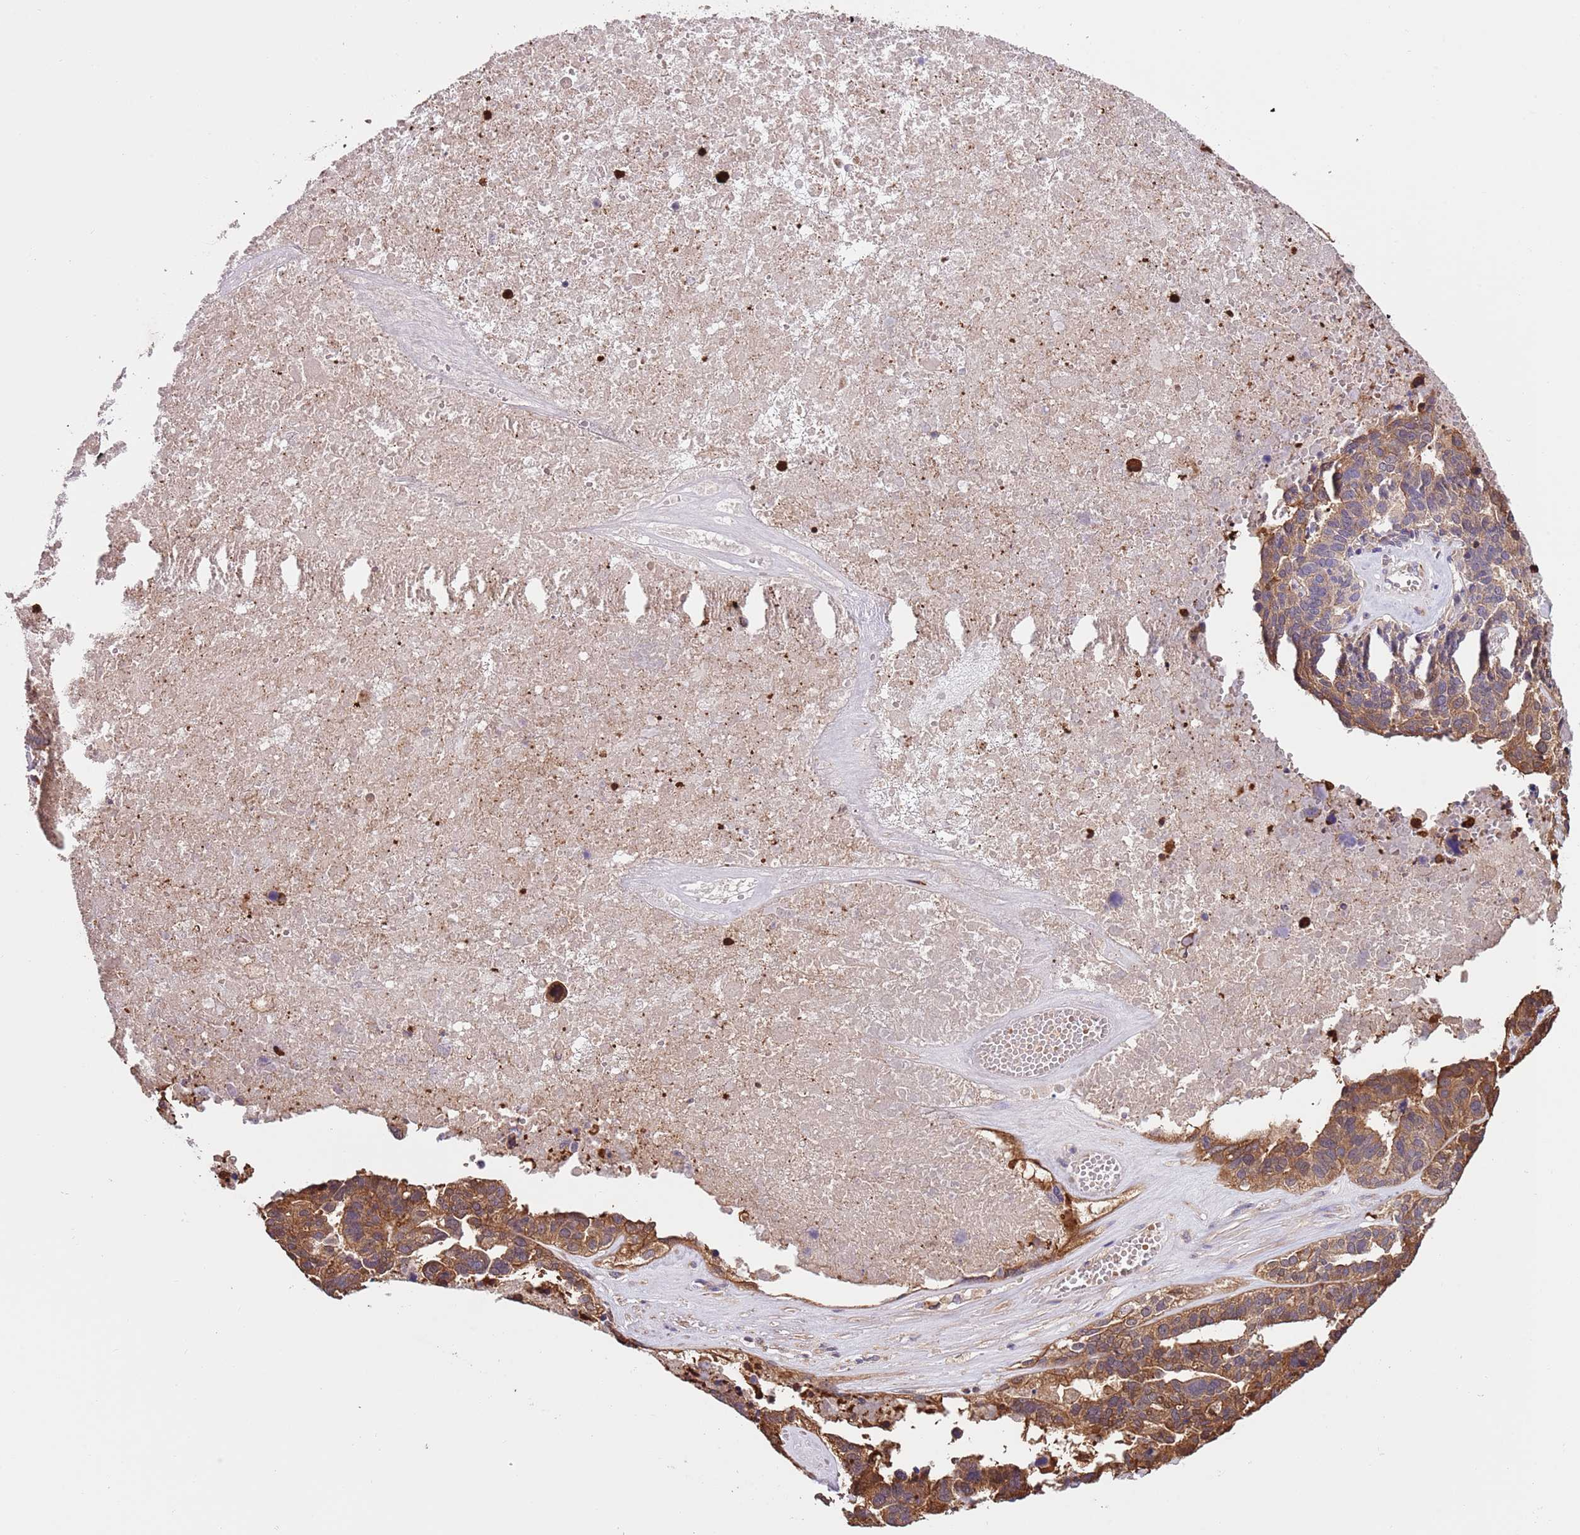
{"staining": {"intensity": "moderate", "quantity": ">75%", "location": "cytoplasmic/membranous"}, "tissue": "ovarian cancer", "cell_type": "Tumor cells", "image_type": "cancer", "snomed": [{"axis": "morphology", "description": "Cystadenocarcinoma, serous, NOS"}, {"axis": "topography", "description": "Ovary"}], "caption": "Brown immunohistochemical staining in human ovarian cancer exhibits moderate cytoplasmic/membranous positivity in about >75% of tumor cells.", "gene": "FAM89B", "patient": {"sex": "female", "age": 59}}